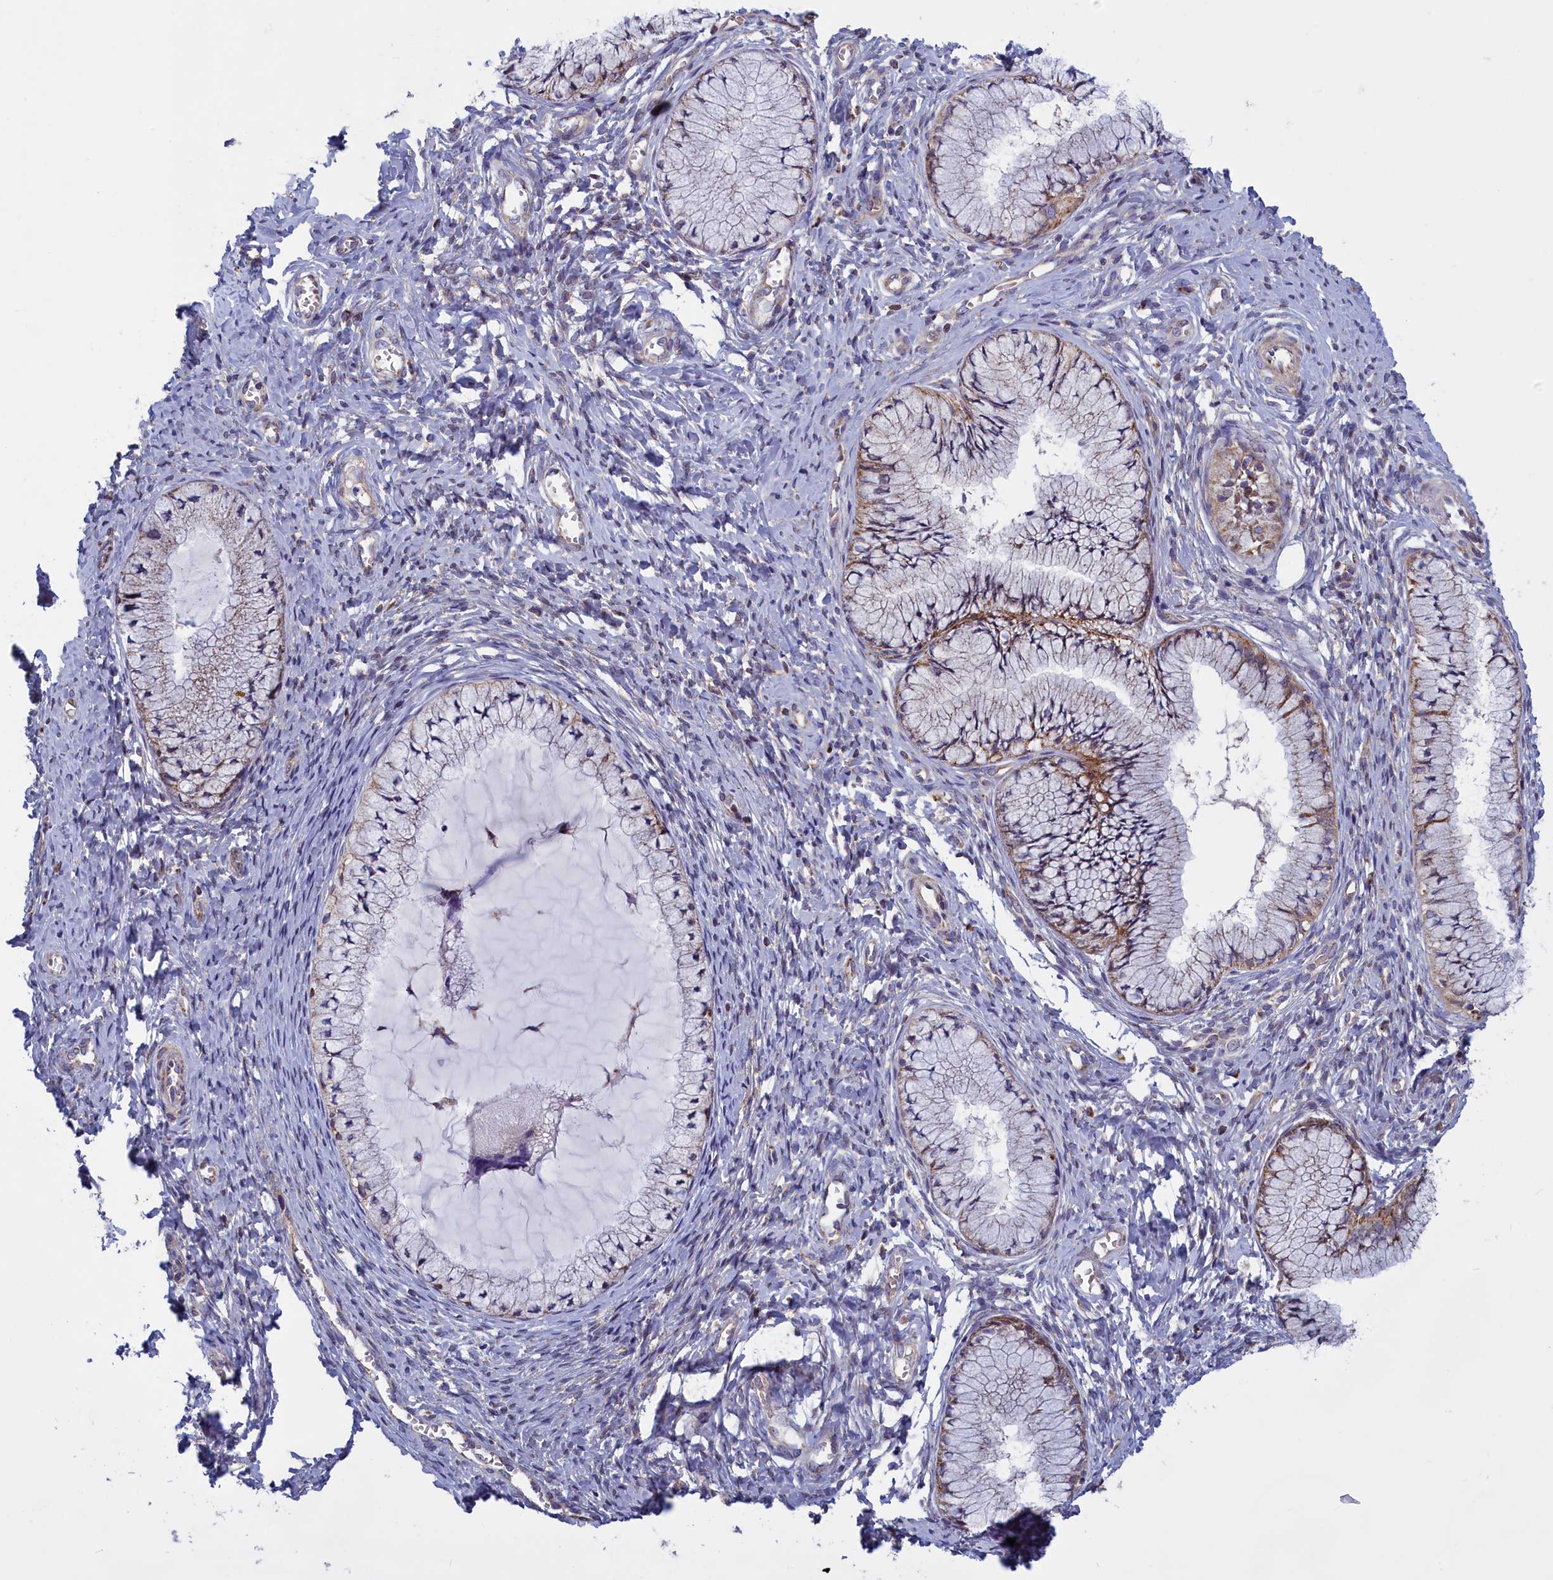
{"staining": {"intensity": "moderate", "quantity": "<25%", "location": "cytoplasmic/membranous"}, "tissue": "cervix", "cell_type": "Glandular cells", "image_type": "normal", "snomed": [{"axis": "morphology", "description": "Normal tissue, NOS"}, {"axis": "topography", "description": "Cervix"}], "caption": "IHC of benign human cervix reveals low levels of moderate cytoplasmic/membranous positivity in about <25% of glandular cells. (IHC, brightfield microscopy, high magnification).", "gene": "IFT122", "patient": {"sex": "female", "age": 42}}